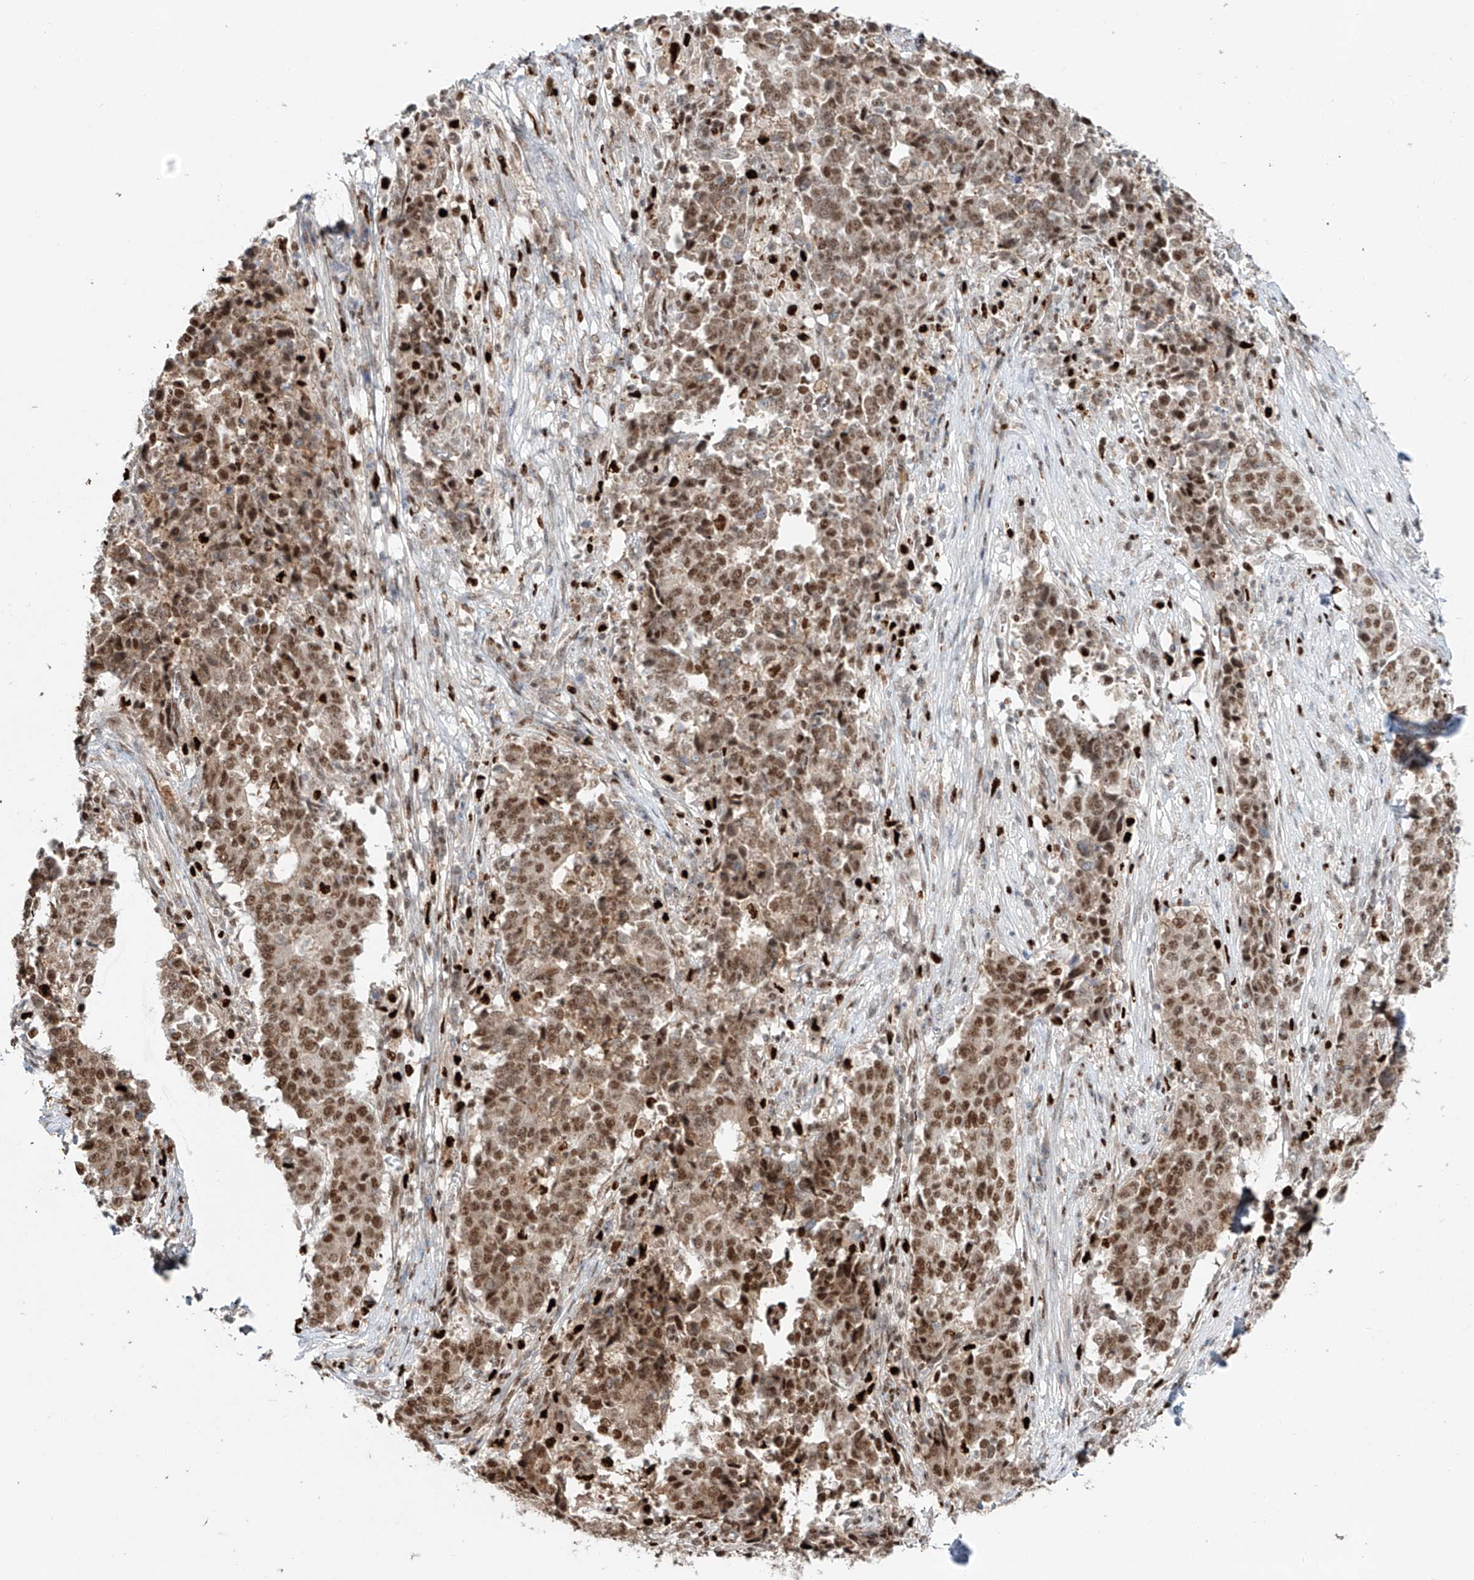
{"staining": {"intensity": "moderate", "quantity": ">75%", "location": "nuclear"}, "tissue": "stomach cancer", "cell_type": "Tumor cells", "image_type": "cancer", "snomed": [{"axis": "morphology", "description": "Adenocarcinoma, NOS"}, {"axis": "topography", "description": "Stomach"}], "caption": "Immunohistochemical staining of human stomach cancer (adenocarcinoma) reveals medium levels of moderate nuclear expression in about >75% of tumor cells.", "gene": "DZIP1L", "patient": {"sex": "male", "age": 59}}